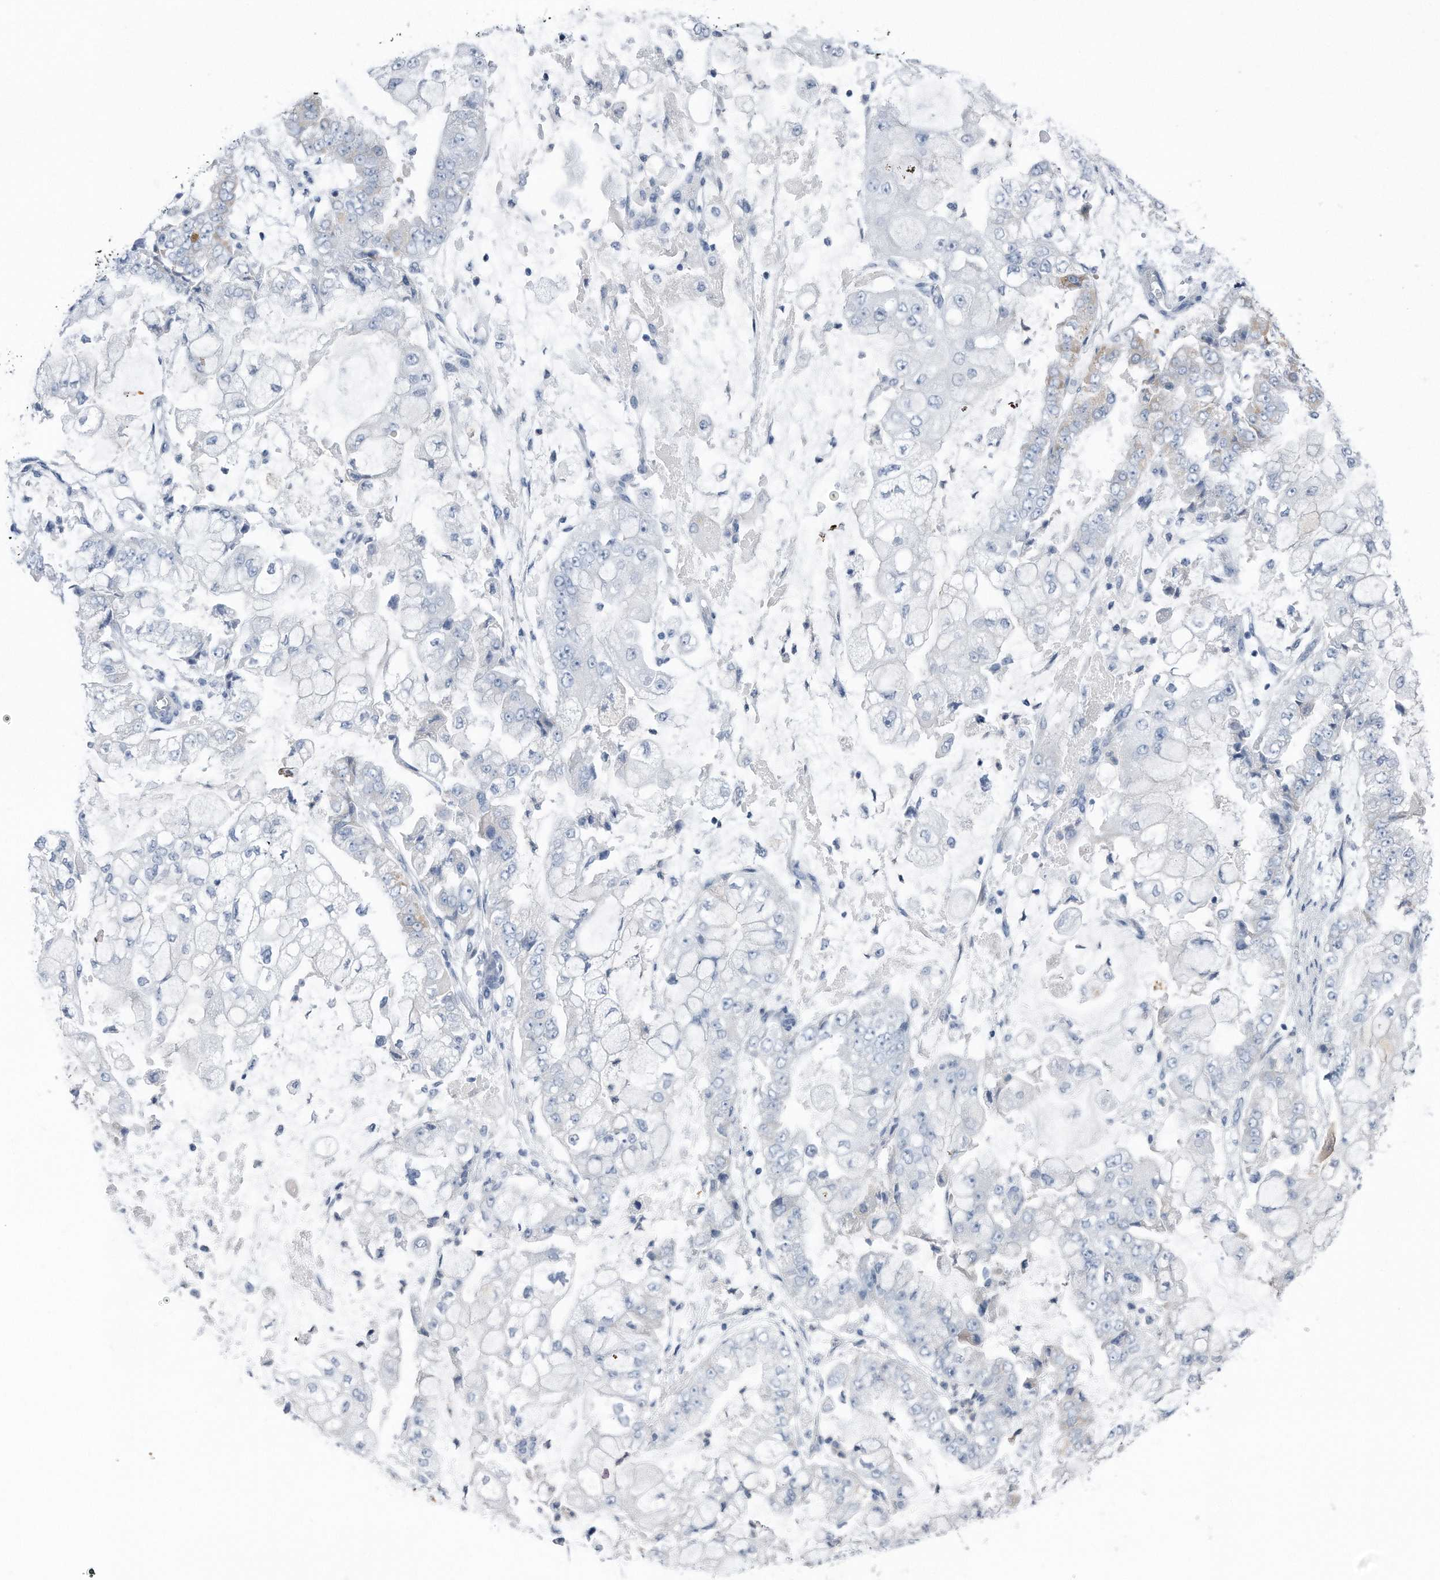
{"staining": {"intensity": "negative", "quantity": "none", "location": "none"}, "tissue": "stomach cancer", "cell_type": "Tumor cells", "image_type": "cancer", "snomed": [{"axis": "morphology", "description": "Adenocarcinoma, NOS"}, {"axis": "topography", "description": "Stomach"}], "caption": "Immunohistochemistry (IHC) photomicrograph of neoplastic tissue: stomach adenocarcinoma stained with DAB exhibits no significant protein expression in tumor cells.", "gene": "YRDC", "patient": {"sex": "male", "age": 76}}